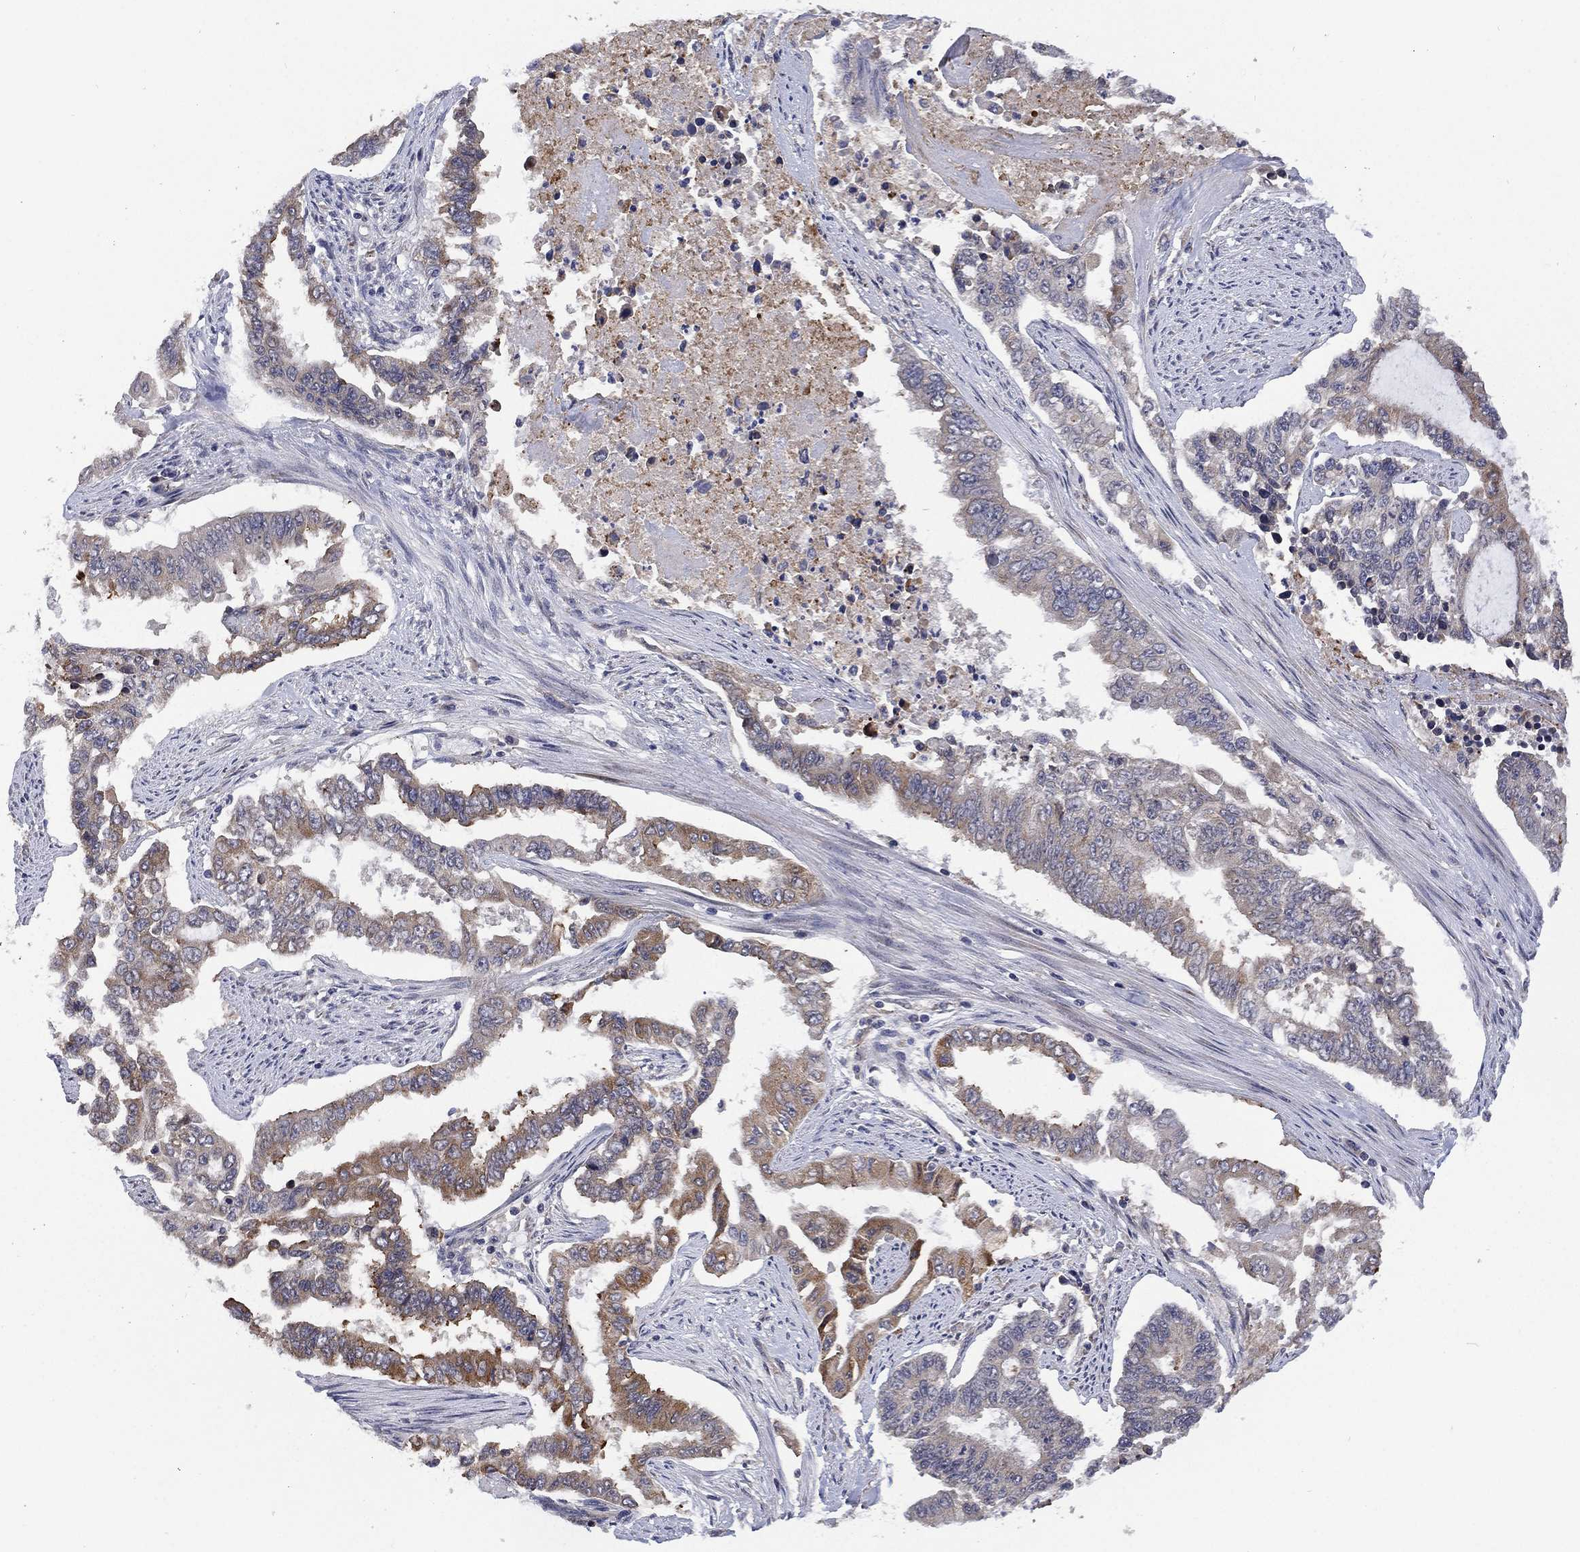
{"staining": {"intensity": "moderate", "quantity": "<25%", "location": "cytoplasmic/membranous"}, "tissue": "endometrial cancer", "cell_type": "Tumor cells", "image_type": "cancer", "snomed": [{"axis": "morphology", "description": "Adenocarcinoma, NOS"}, {"axis": "topography", "description": "Uterus"}], "caption": "Human adenocarcinoma (endometrial) stained with a brown dye displays moderate cytoplasmic/membranous positive positivity in about <25% of tumor cells.", "gene": "SELENOO", "patient": {"sex": "female", "age": 59}}